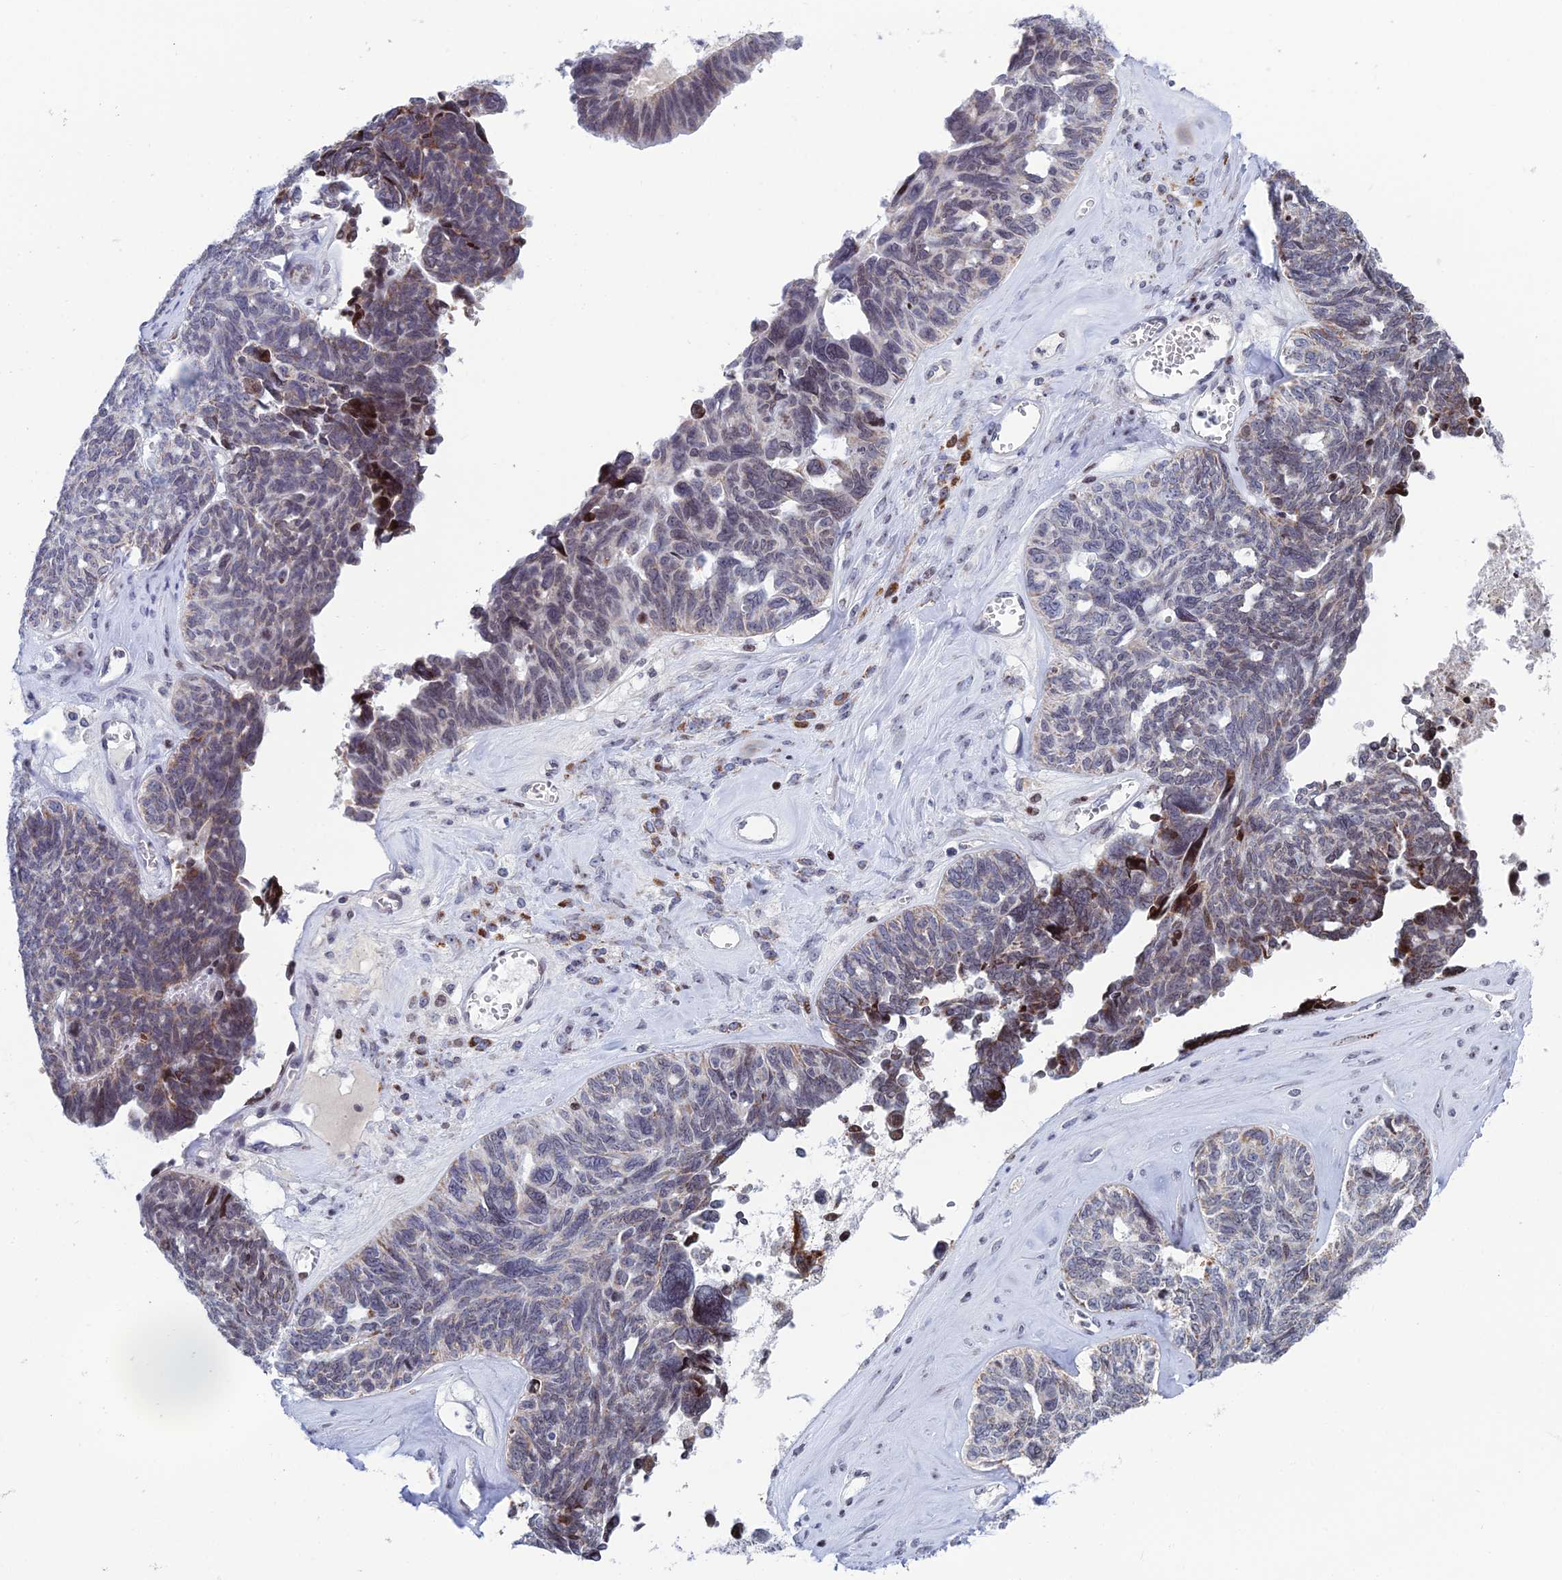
{"staining": {"intensity": "weak", "quantity": "25%-75%", "location": "cytoplasmic/membranous"}, "tissue": "ovarian cancer", "cell_type": "Tumor cells", "image_type": "cancer", "snomed": [{"axis": "morphology", "description": "Cystadenocarcinoma, serous, NOS"}, {"axis": "topography", "description": "Ovary"}], "caption": "Serous cystadenocarcinoma (ovarian) was stained to show a protein in brown. There is low levels of weak cytoplasmic/membranous positivity in approximately 25%-75% of tumor cells. (brown staining indicates protein expression, while blue staining denotes nuclei).", "gene": "AFF3", "patient": {"sex": "female", "age": 79}}